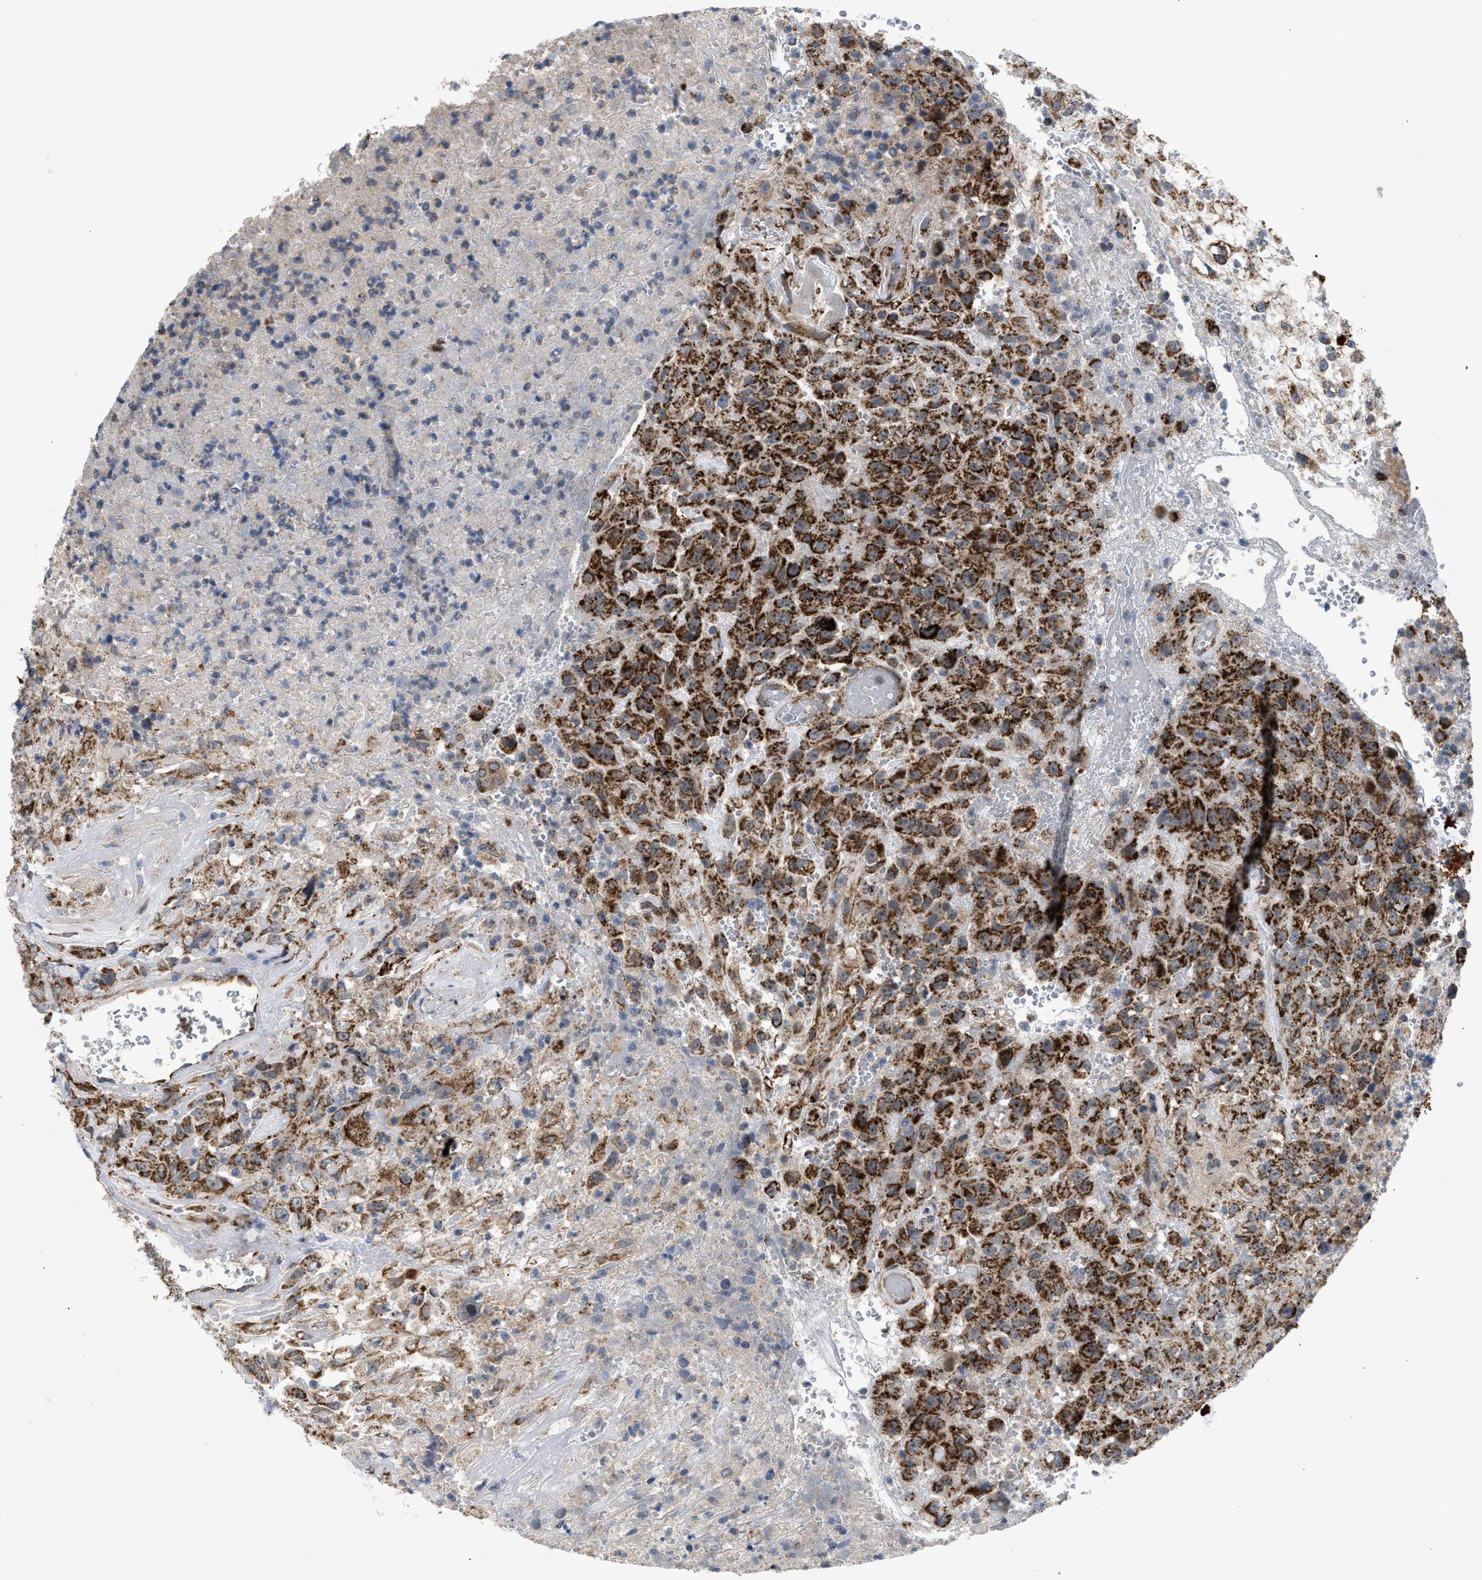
{"staining": {"intensity": "strong", "quantity": ">75%", "location": "cytoplasmic/membranous"}, "tissue": "urothelial cancer", "cell_type": "Tumor cells", "image_type": "cancer", "snomed": [{"axis": "morphology", "description": "Urothelial carcinoma, High grade"}, {"axis": "topography", "description": "Urinary bladder"}], "caption": "Urothelial carcinoma (high-grade) stained with immunohistochemistry (IHC) shows strong cytoplasmic/membranous staining in about >75% of tumor cells.", "gene": "TACO1", "patient": {"sex": "male", "age": 46}}